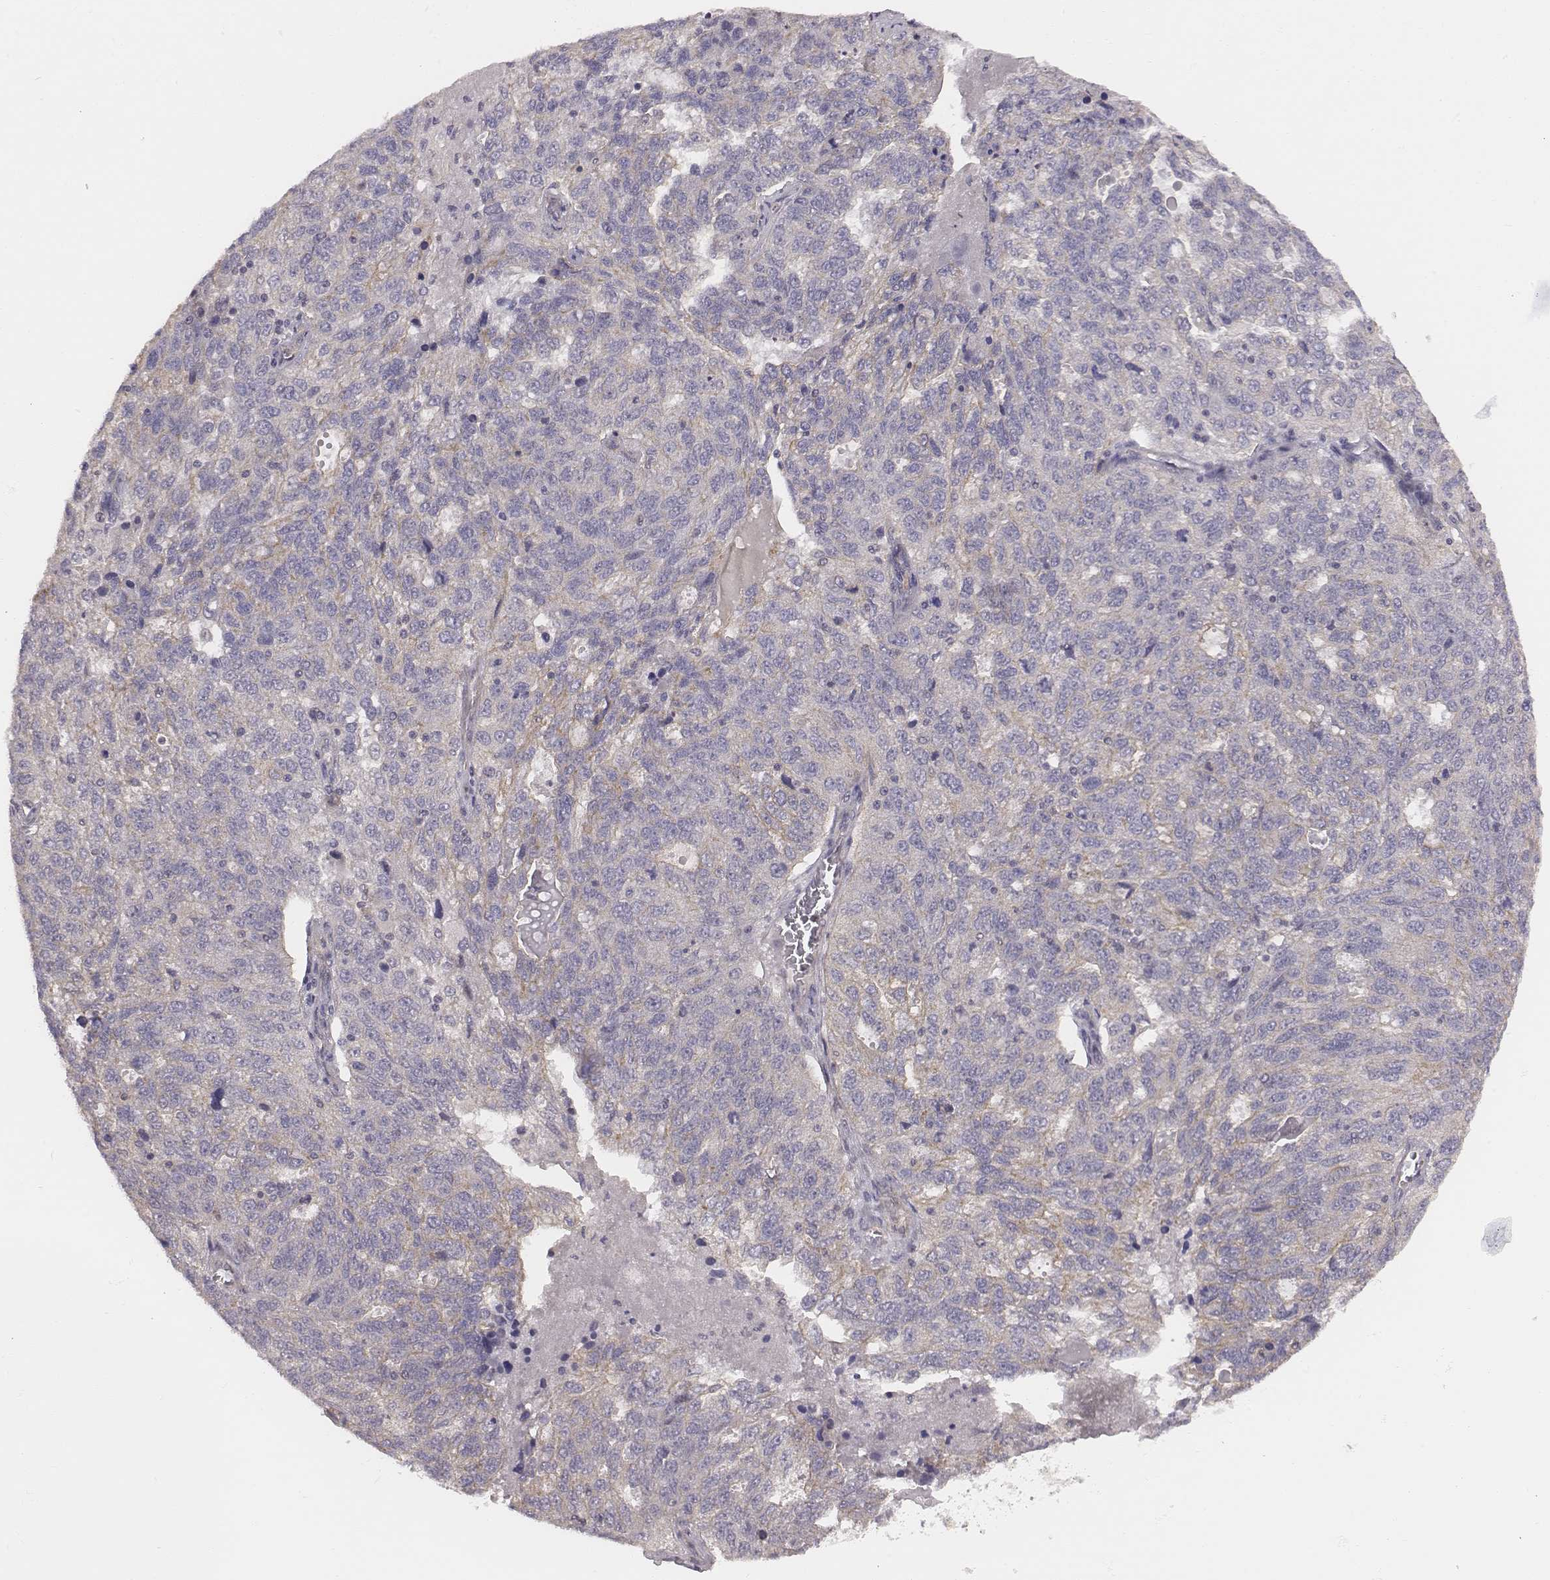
{"staining": {"intensity": "negative", "quantity": "none", "location": "none"}, "tissue": "ovarian cancer", "cell_type": "Tumor cells", "image_type": "cancer", "snomed": [{"axis": "morphology", "description": "Cystadenocarcinoma, serous, NOS"}, {"axis": "topography", "description": "Ovary"}], "caption": "This micrograph is of ovarian cancer (serous cystadenocarcinoma) stained with immunohistochemistry (IHC) to label a protein in brown with the nuclei are counter-stained blue. There is no positivity in tumor cells.", "gene": "SCARF1", "patient": {"sex": "female", "age": 71}}